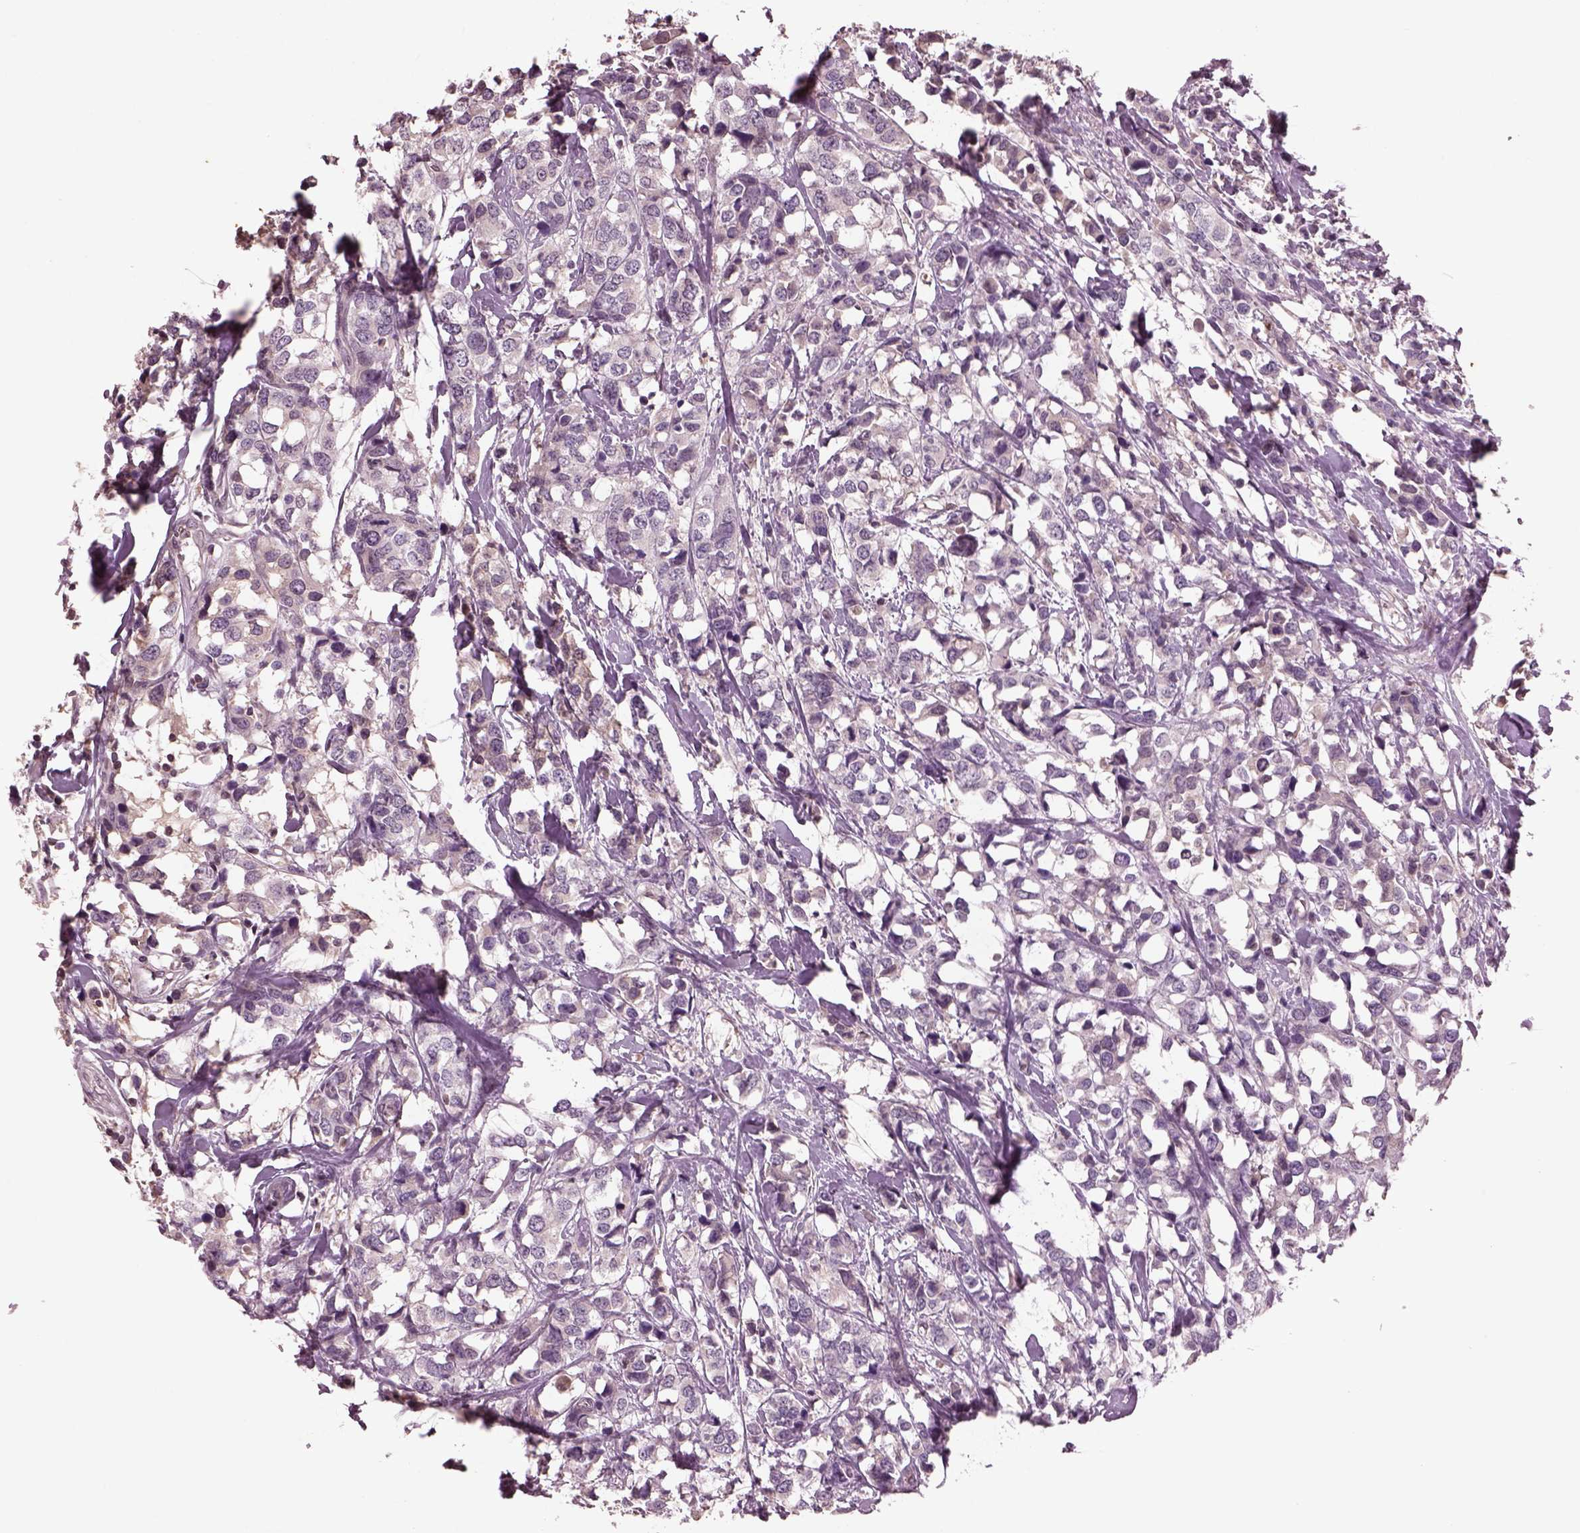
{"staining": {"intensity": "negative", "quantity": "none", "location": "none"}, "tissue": "breast cancer", "cell_type": "Tumor cells", "image_type": "cancer", "snomed": [{"axis": "morphology", "description": "Lobular carcinoma"}, {"axis": "topography", "description": "Breast"}], "caption": "There is no significant expression in tumor cells of breast cancer. Brightfield microscopy of immunohistochemistry (IHC) stained with DAB (3,3'-diaminobenzidine) (brown) and hematoxylin (blue), captured at high magnification.", "gene": "PTX4", "patient": {"sex": "female", "age": 59}}